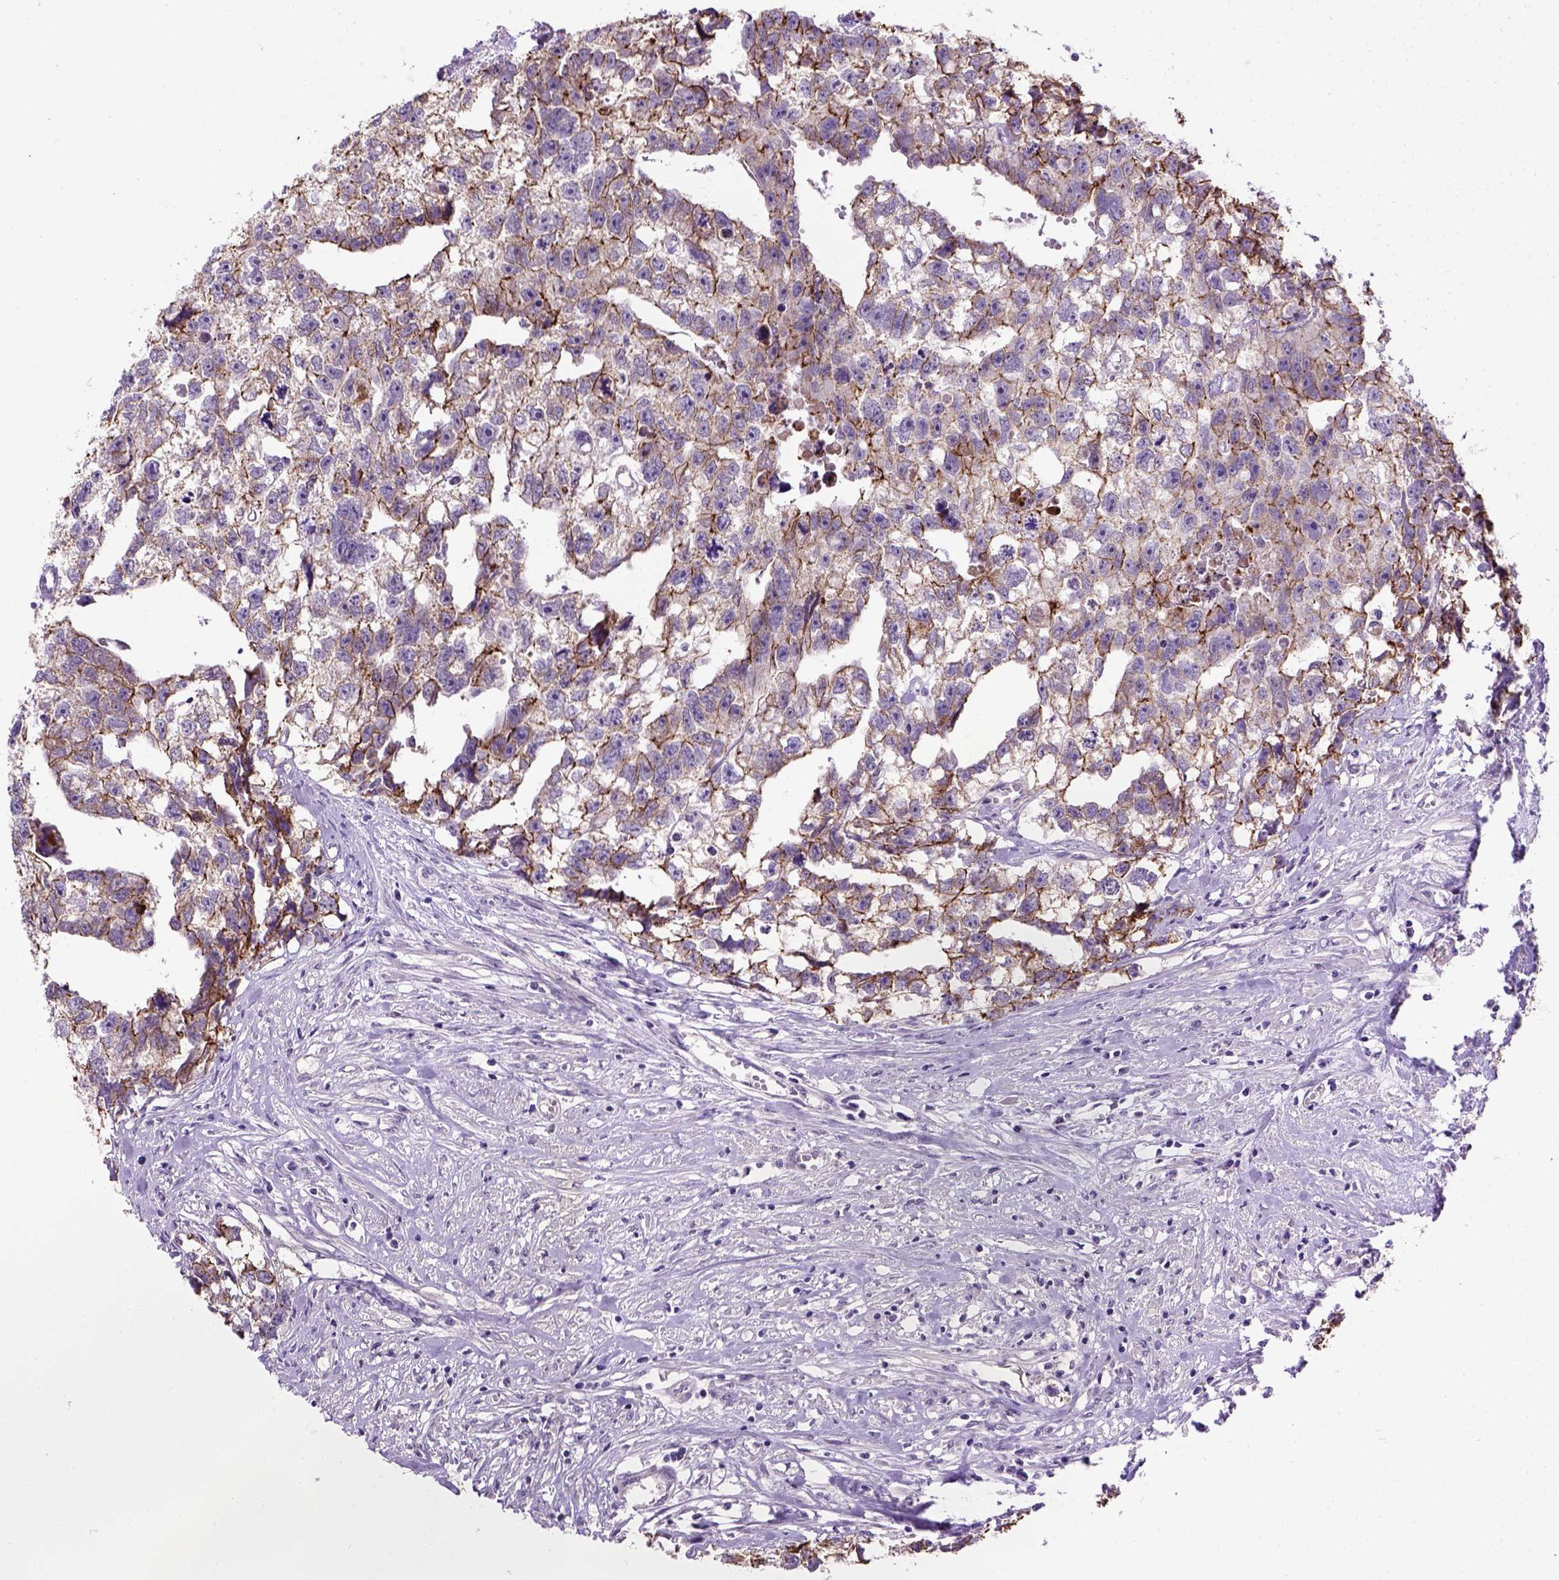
{"staining": {"intensity": "strong", "quantity": "25%-75%", "location": "cytoplasmic/membranous"}, "tissue": "testis cancer", "cell_type": "Tumor cells", "image_type": "cancer", "snomed": [{"axis": "morphology", "description": "Carcinoma, Embryonal, NOS"}, {"axis": "morphology", "description": "Teratoma, malignant, NOS"}, {"axis": "topography", "description": "Testis"}], "caption": "Approximately 25%-75% of tumor cells in testis cancer (malignant teratoma) exhibit strong cytoplasmic/membranous protein staining as visualized by brown immunohistochemical staining.", "gene": "CDH1", "patient": {"sex": "male", "age": 44}}